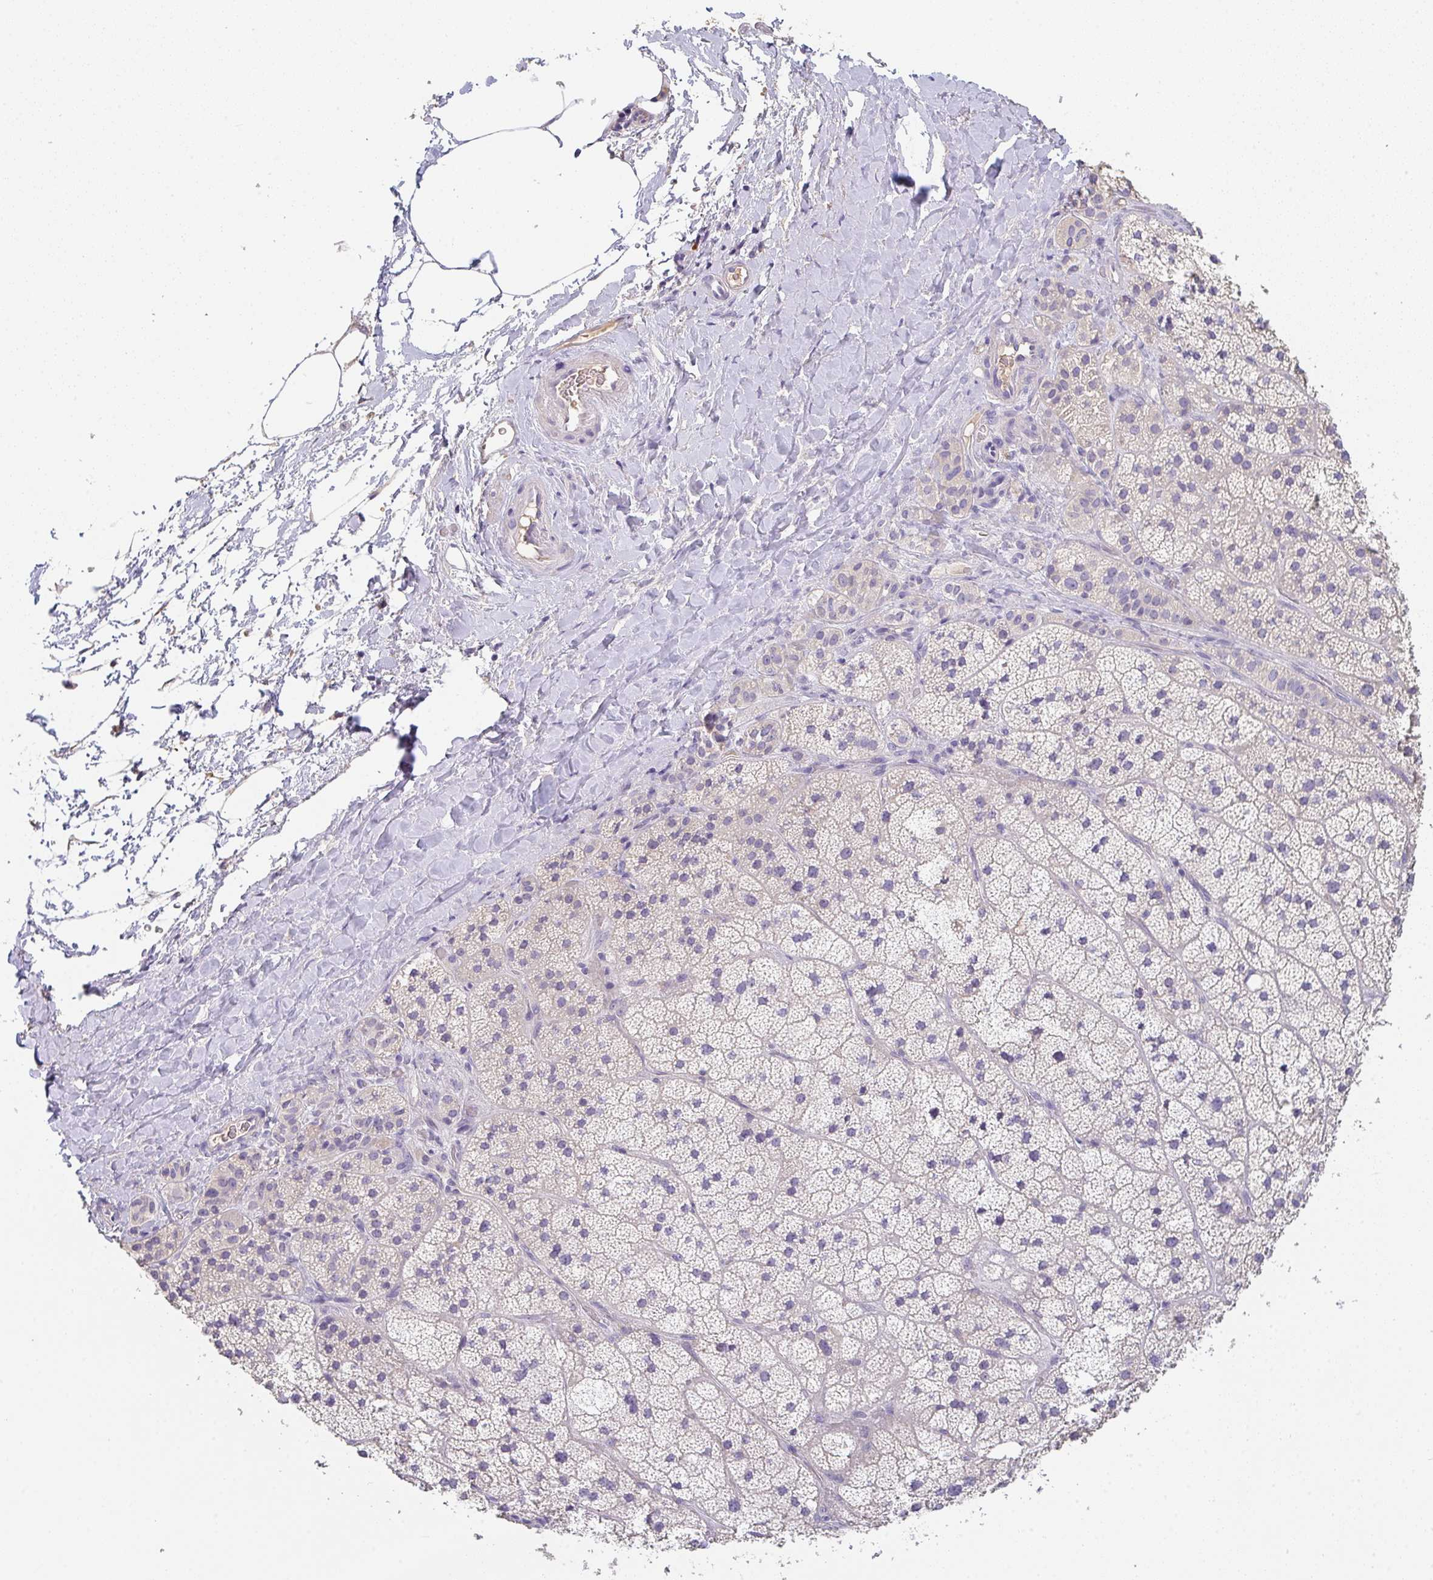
{"staining": {"intensity": "weak", "quantity": "<25%", "location": "cytoplasmic/membranous"}, "tissue": "adrenal gland", "cell_type": "Glandular cells", "image_type": "normal", "snomed": [{"axis": "morphology", "description": "Normal tissue, NOS"}, {"axis": "topography", "description": "Adrenal gland"}], "caption": "Immunohistochemical staining of unremarkable human adrenal gland shows no significant expression in glandular cells. (Brightfield microscopy of DAB IHC at high magnification).", "gene": "ZNF215", "patient": {"sex": "male", "age": 57}}